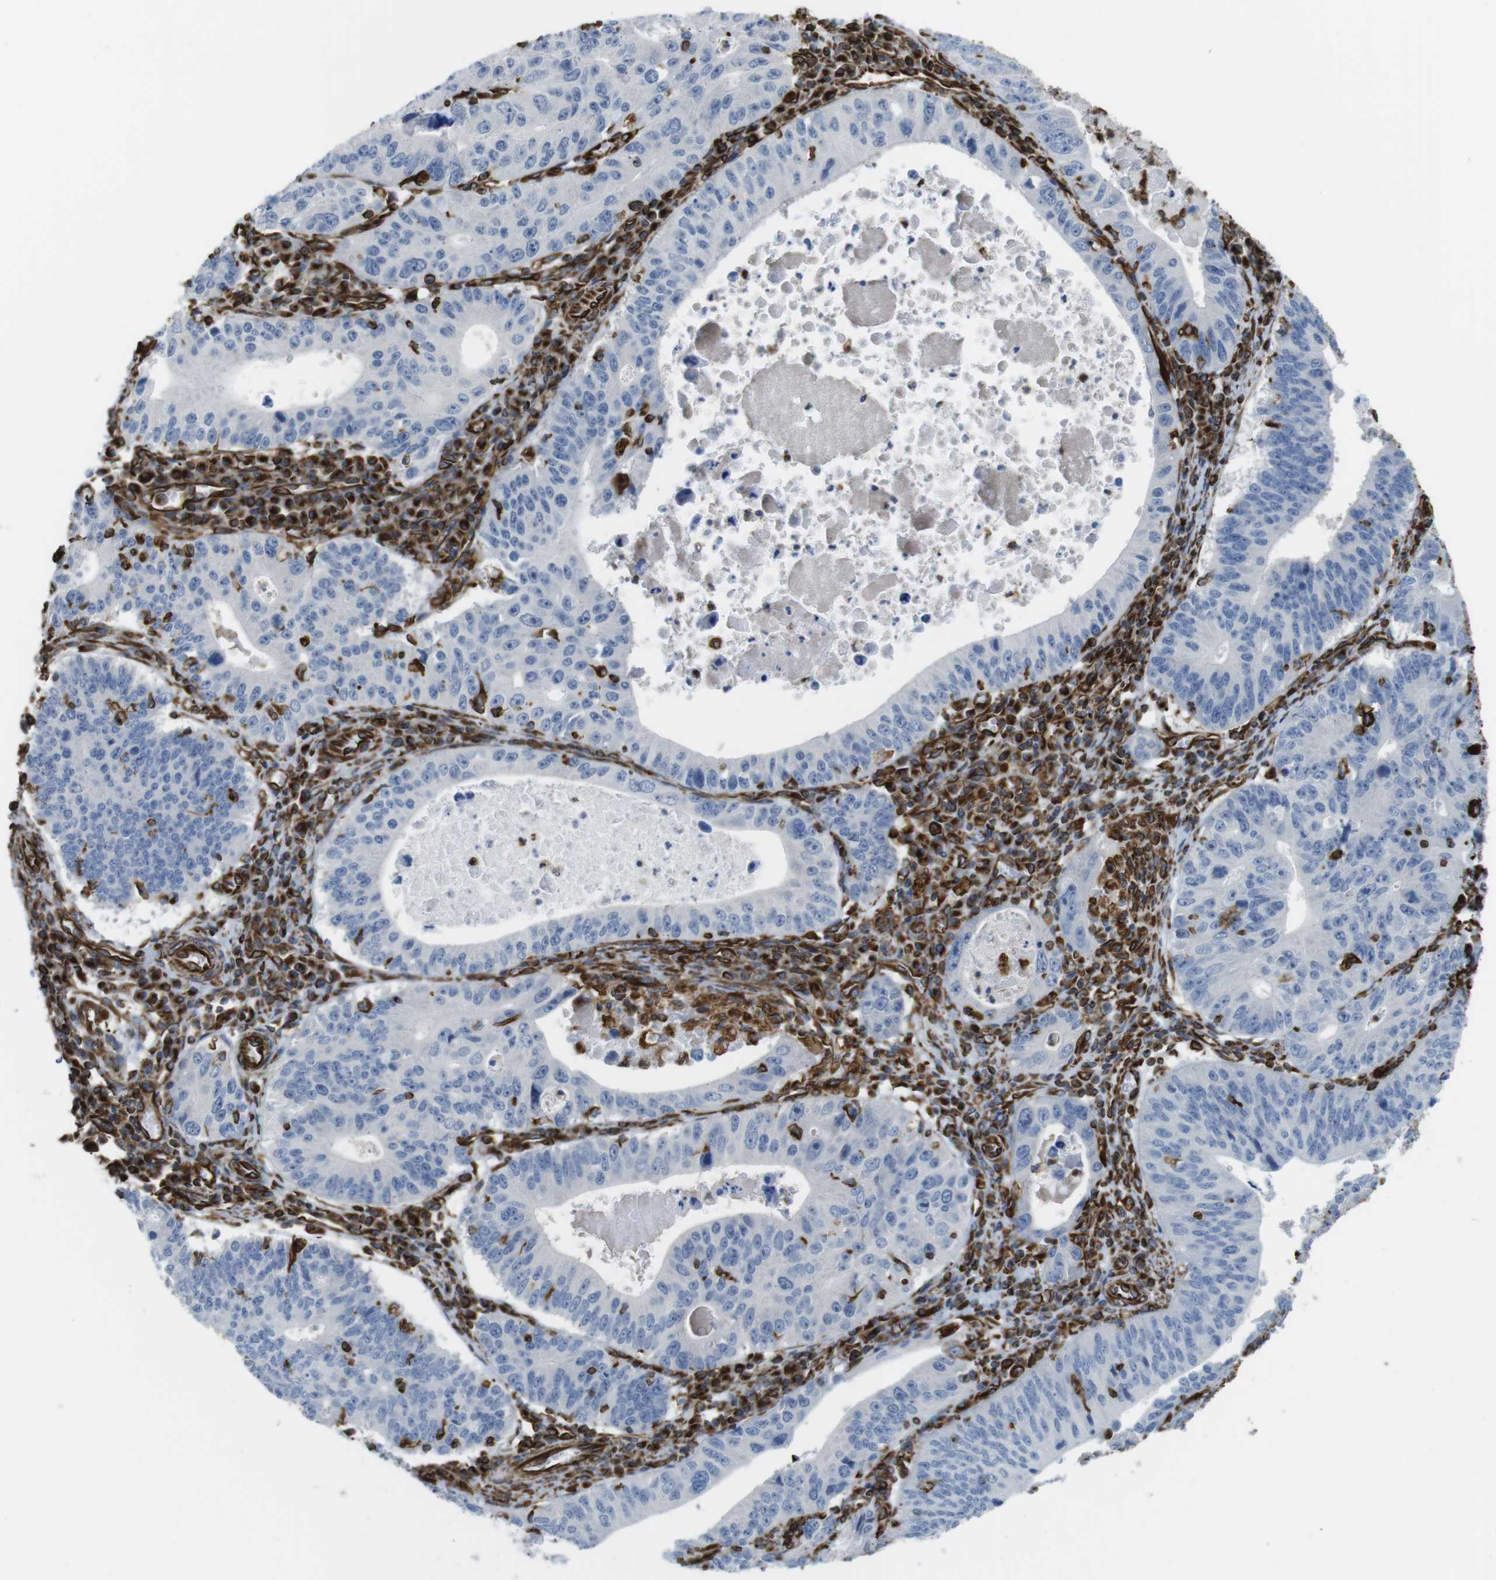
{"staining": {"intensity": "negative", "quantity": "none", "location": "none"}, "tissue": "stomach cancer", "cell_type": "Tumor cells", "image_type": "cancer", "snomed": [{"axis": "morphology", "description": "Adenocarcinoma, NOS"}, {"axis": "topography", "description": "Stomach"}], "caption": "Tumor cells show no significant staining in stomach adenocarcinoma.", "gene": "RALGPS1", "patient": {"sex": "male", "age": 59}}